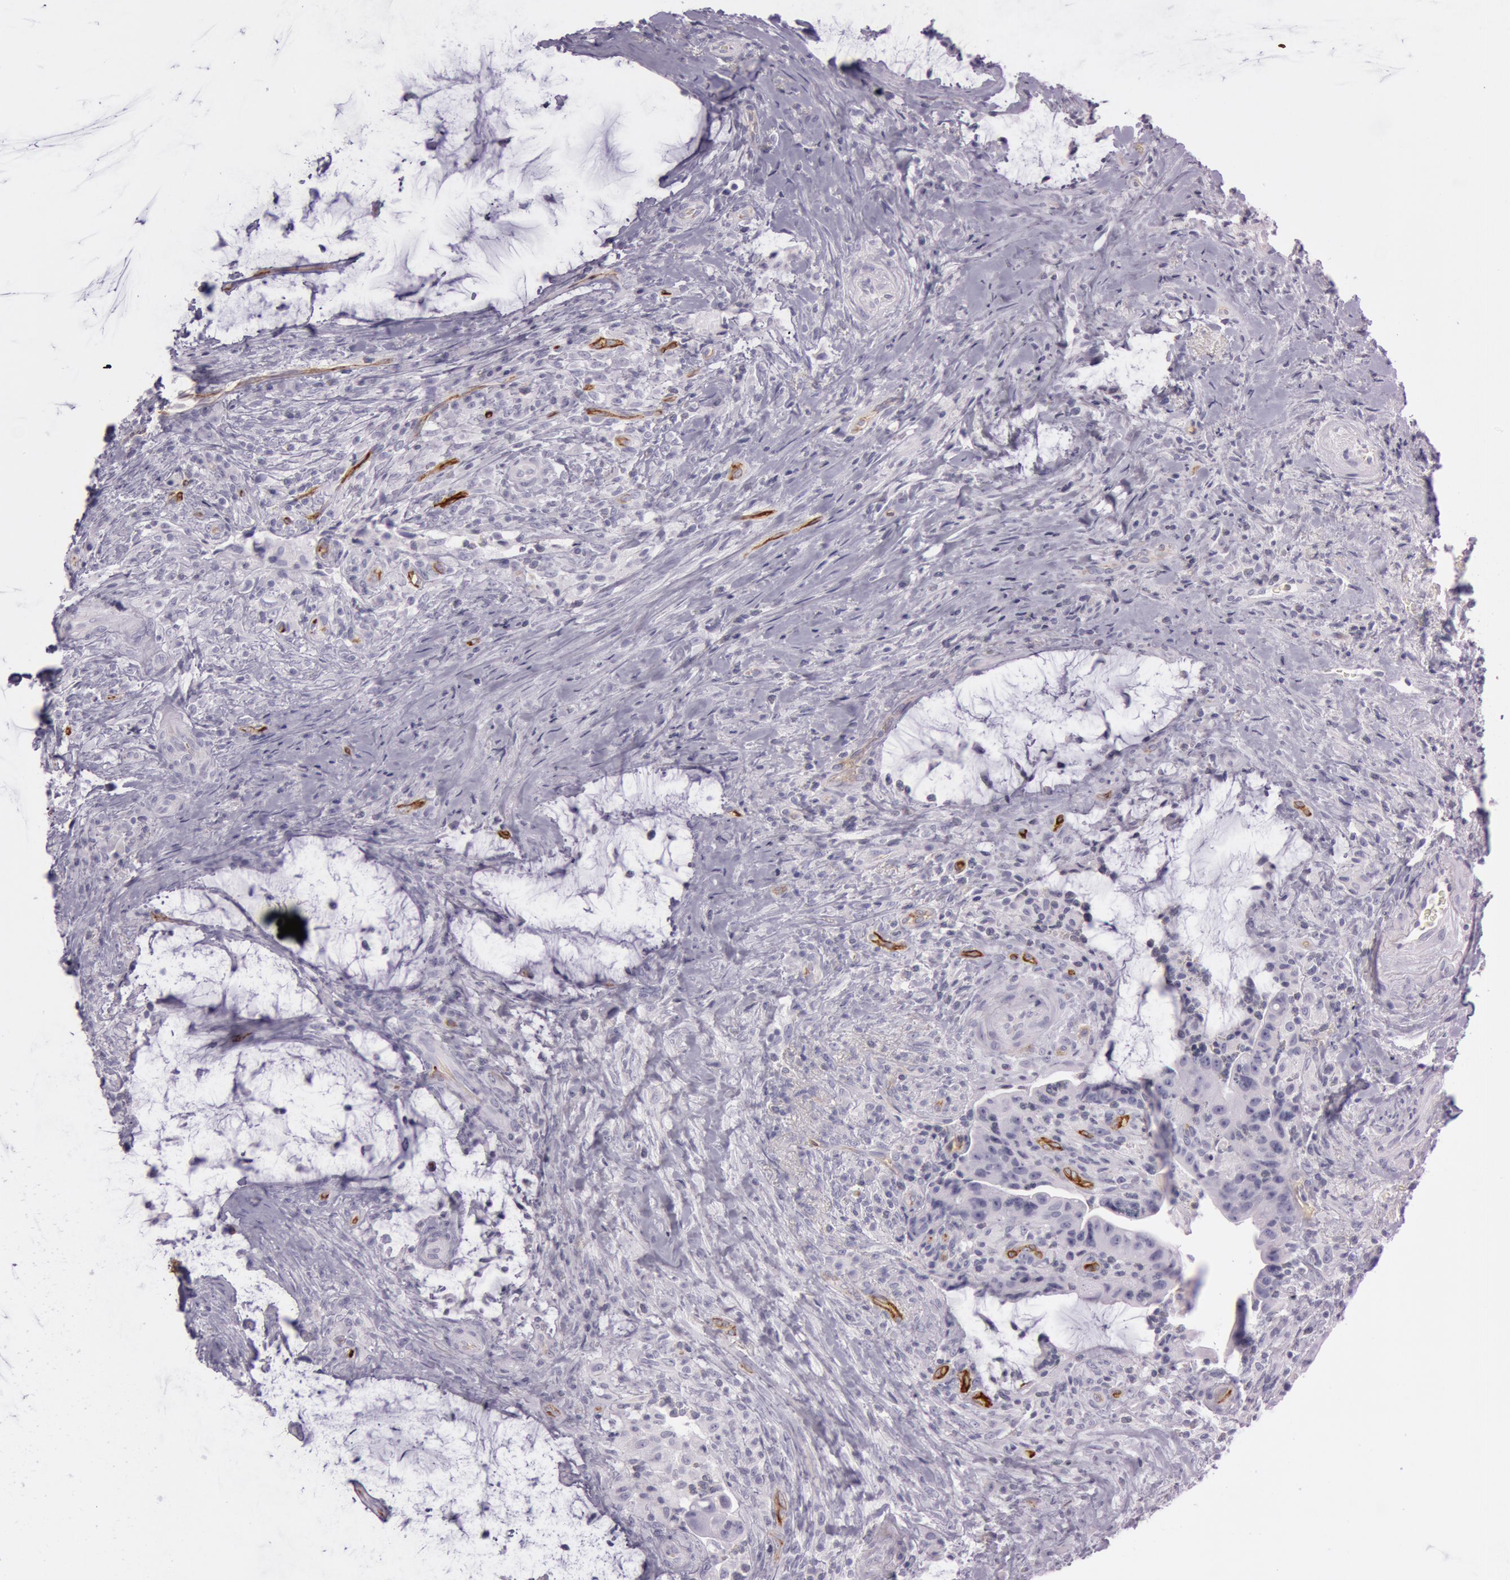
{"staining": {"intensity": "negative", "quantity": "none", "location": "none"}, "tissue": "colorectal cancer", "cell_type": "Tumor cells", "image_type": "cancer", "snomed": [{"axis": "morphology", "description": "Adenocarcinoma, NOS"}, {"axis": "topography", "description": "Rectum"}], "caption": "Immunohistochemical staining of colorectal cancer displays no significant expression in tumor cells.", "gene": "FOLH1", "patient": {"sex": "female", "age": 71}}